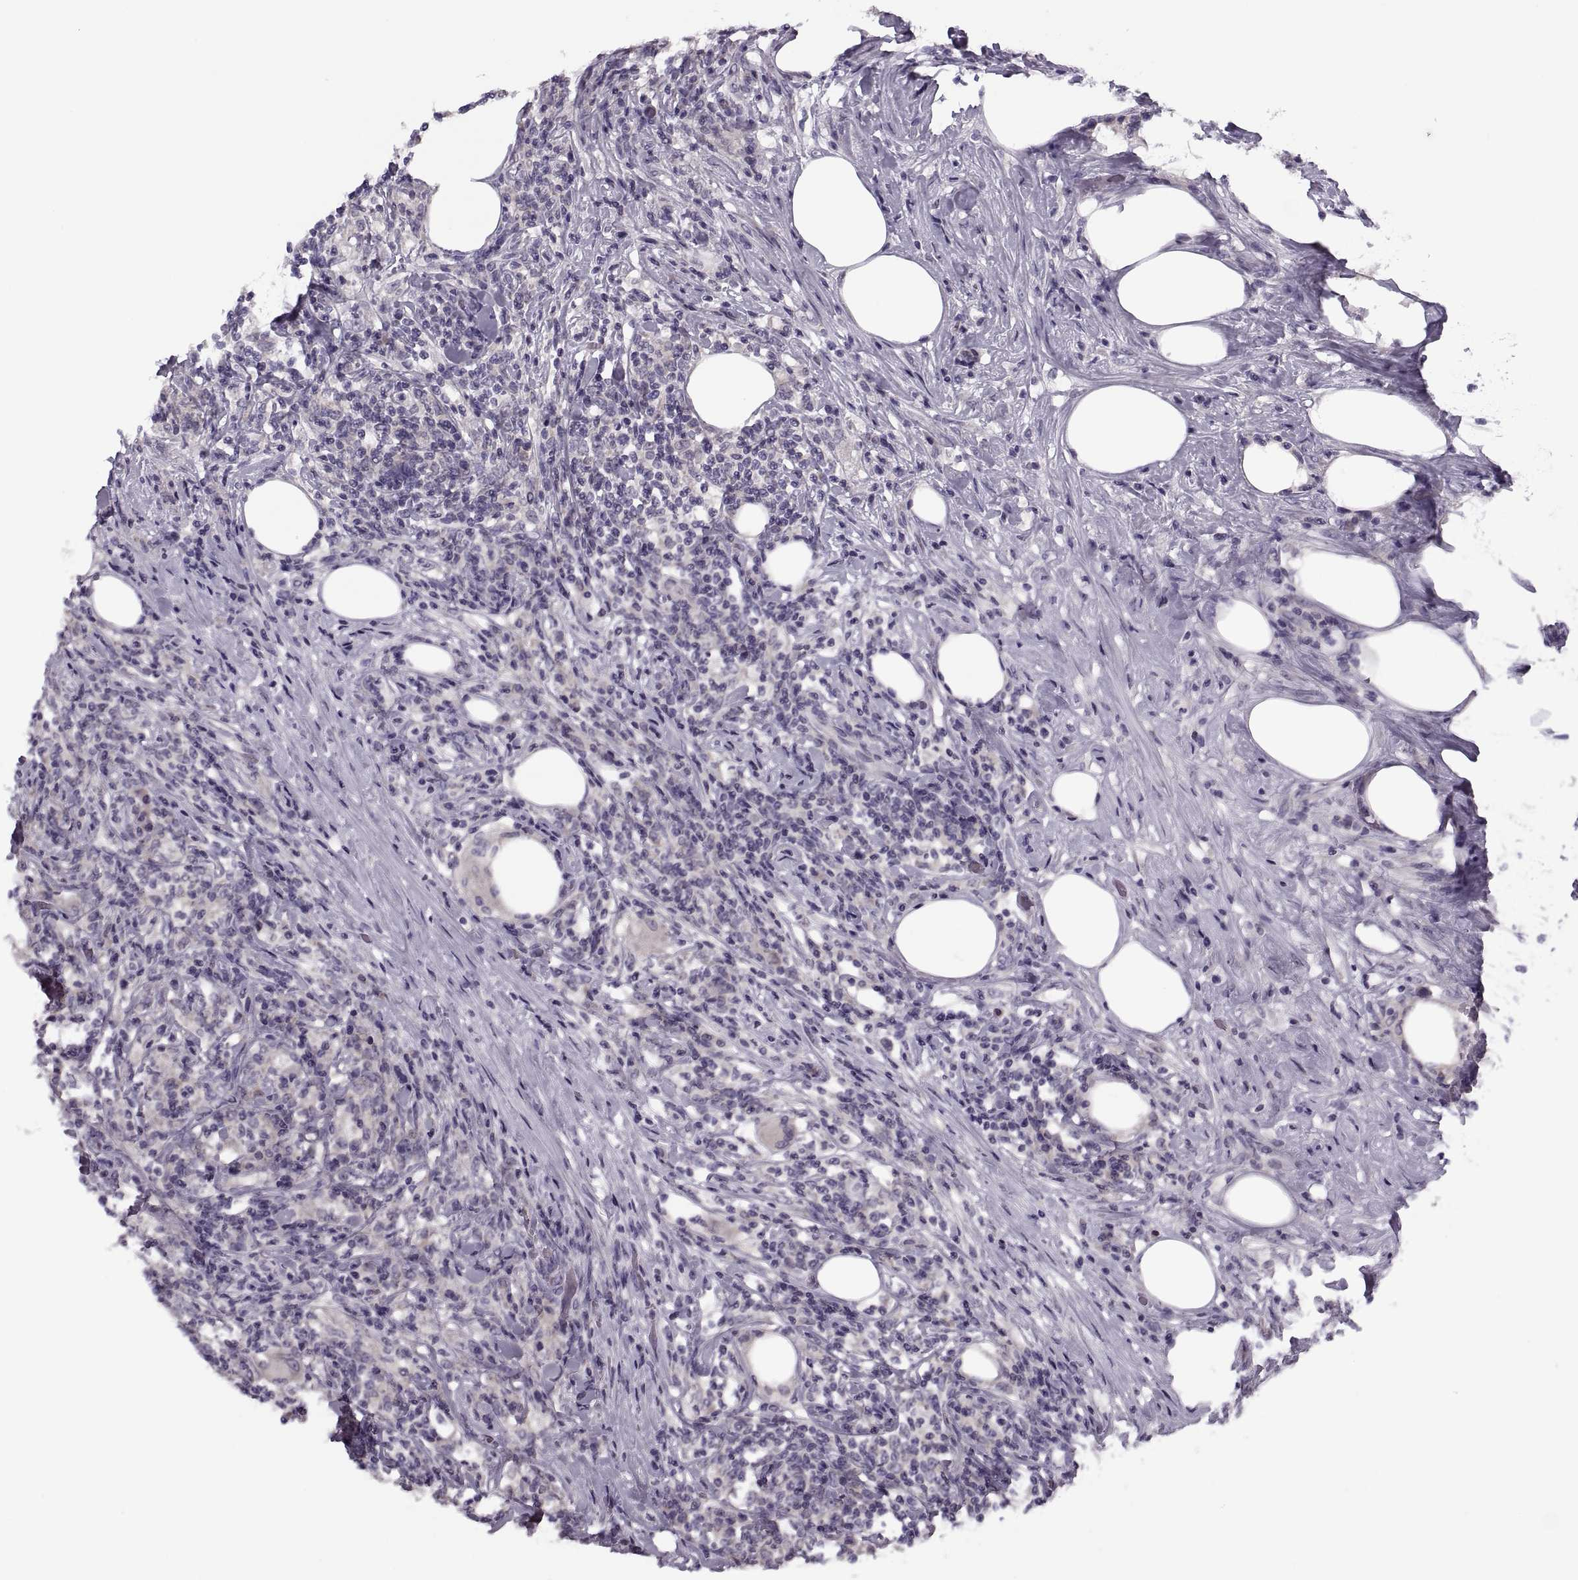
{"staining": {"intensity": "negative", "quantity": "none", "location": "none"}, "tissue": "lymphoma", "cell_type": "Tumor cells", "image_type": "cancer", "snomed": [{"axis": "morphology", "description": "Malignant lymphoma, non-Hodgkin's type, High grade"}, {"axis": "topography", "description": "Lymph node"}], "caption": "The image exhibits no significant staining in tumor cells of lymphoma.", "gene": "PRSS54", "patient": {"sex": "female", "age": 84}}